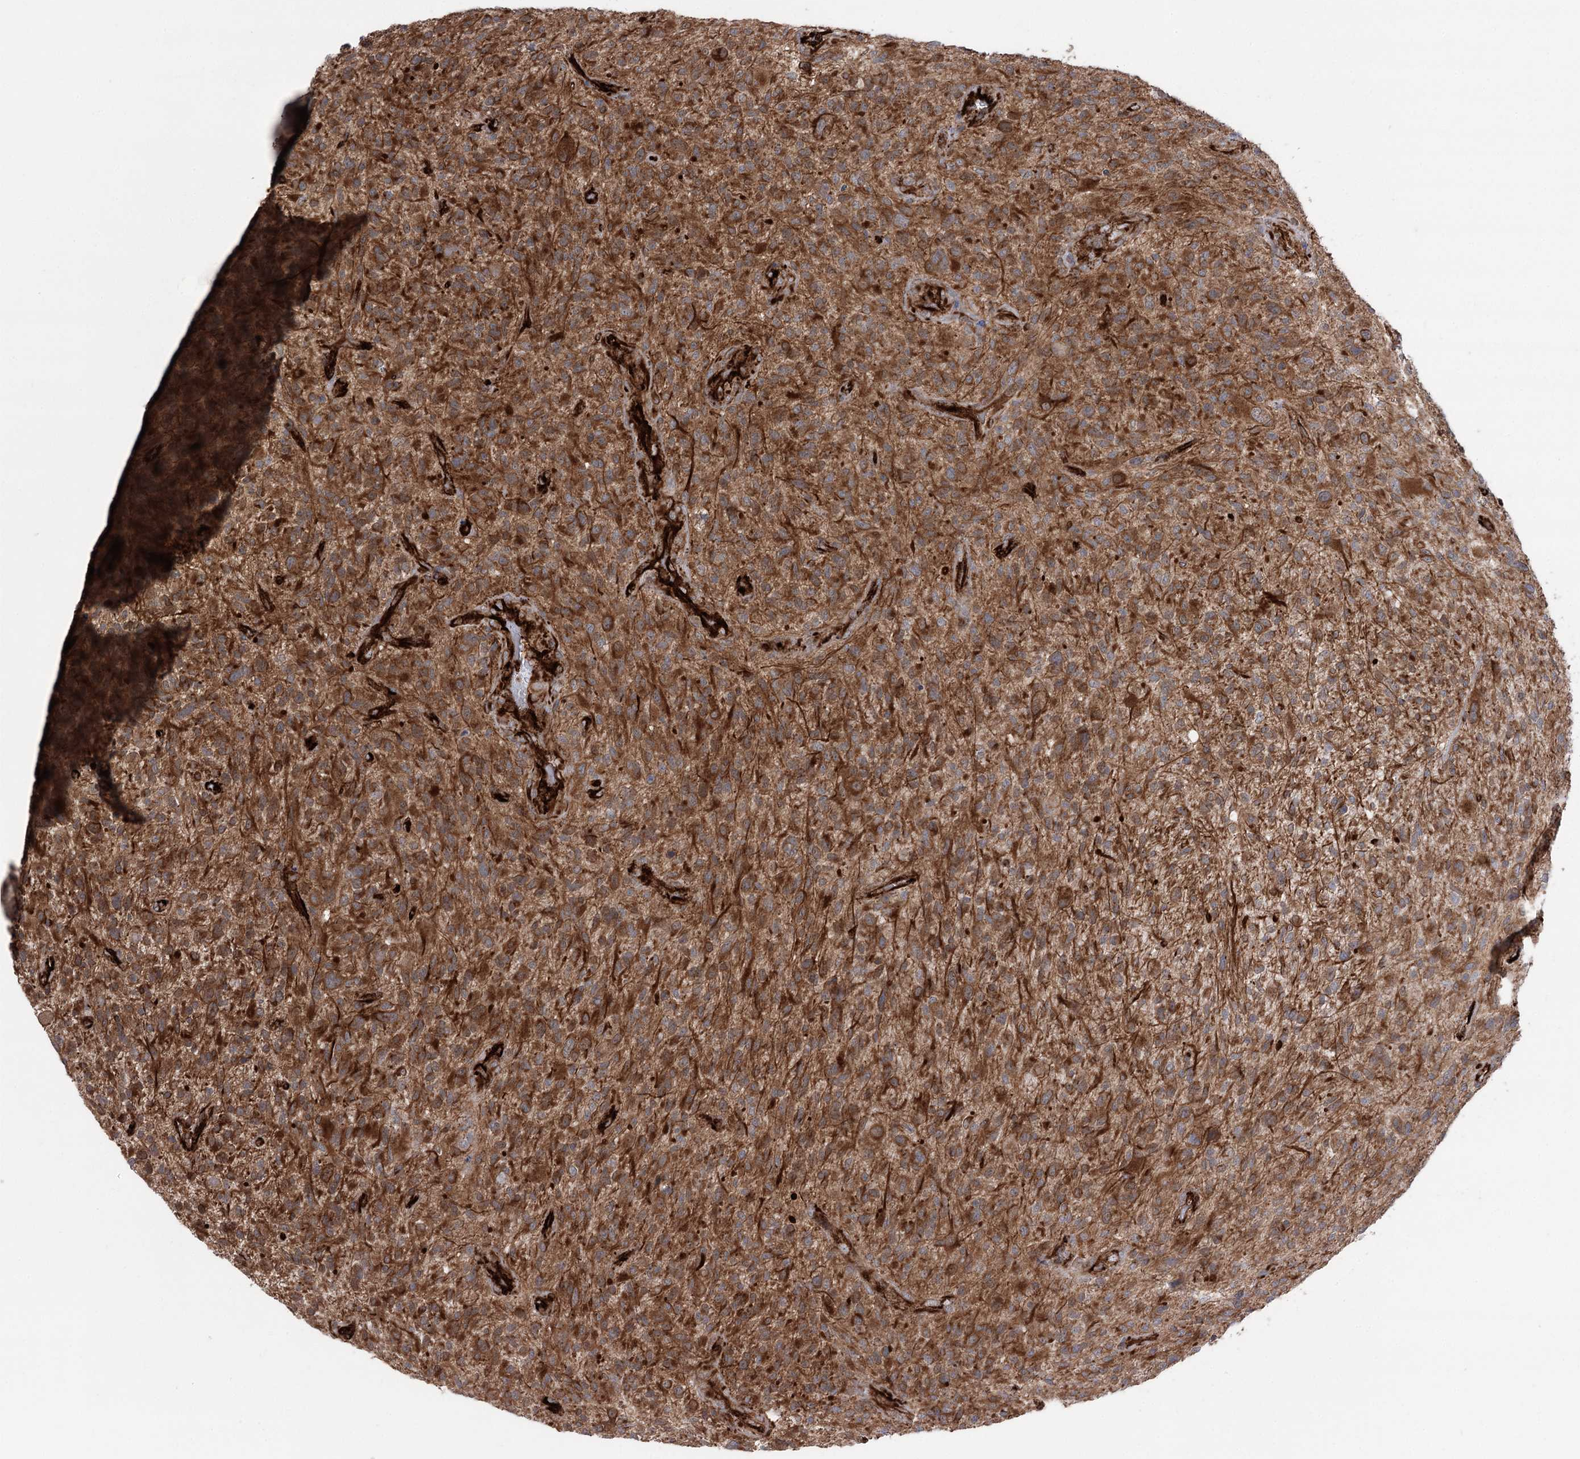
{"staining": {"intensity": "moderate", "quantity": ">75%", "location": "nuclear"}, "tissue": "glioma", "cell_type": "Tumor cells", "image_type": "cancer", "snomed": [{"axis": "morphology", "description": "Glioma, malignant, High grade"}, {"axis": "topography", "description": "Brain"}], "caption": "Immunohistochemistry image of neoplastic tissue: malignant glioma (high-grade) stained using immunohistochemistry (IHC) shows medium levels of moderate protein expression localized specifically in the nuclear of tumor cells, appearing as a nuclear brown color.", "gene": "MIB1", "patient": {"sex": "male", "age": 47}}